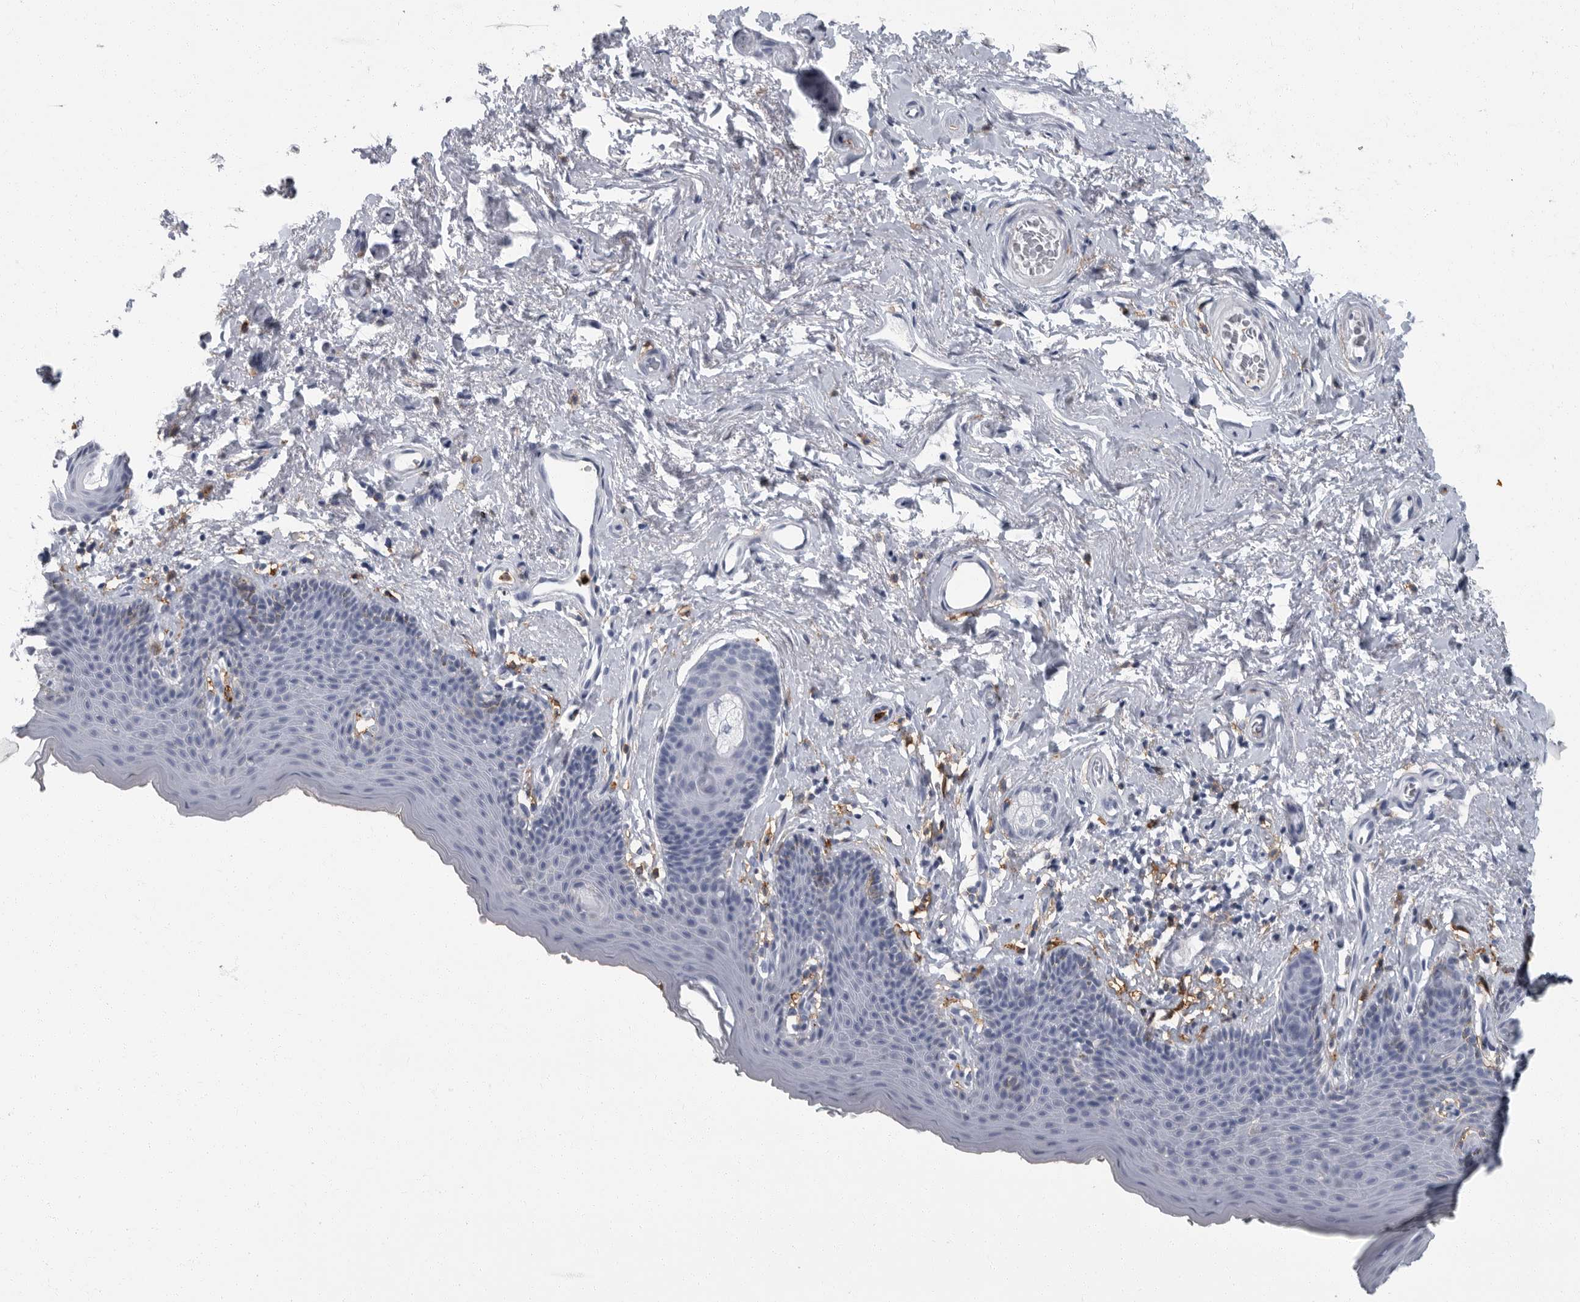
{"staining": {"intensity": "negative", "quantity": "none", "location": "none"}, "tissue": "skin", "cell_type": "Epidermal cells", "image_type": "normal", "snomed": [{"axis": "morphology", "description": "Normal tissue, NOS"}, {"axis": "topography", "description": "Vulva"}], "caption": "A histopathology image of human skin is negative for staining in epidermal cells. (DAB (3,3'-diaminobenzidine) immunohistochemistry, high magnification).", "gene": "FCER1G", "patient": {"sex": "female", "age": 66}}